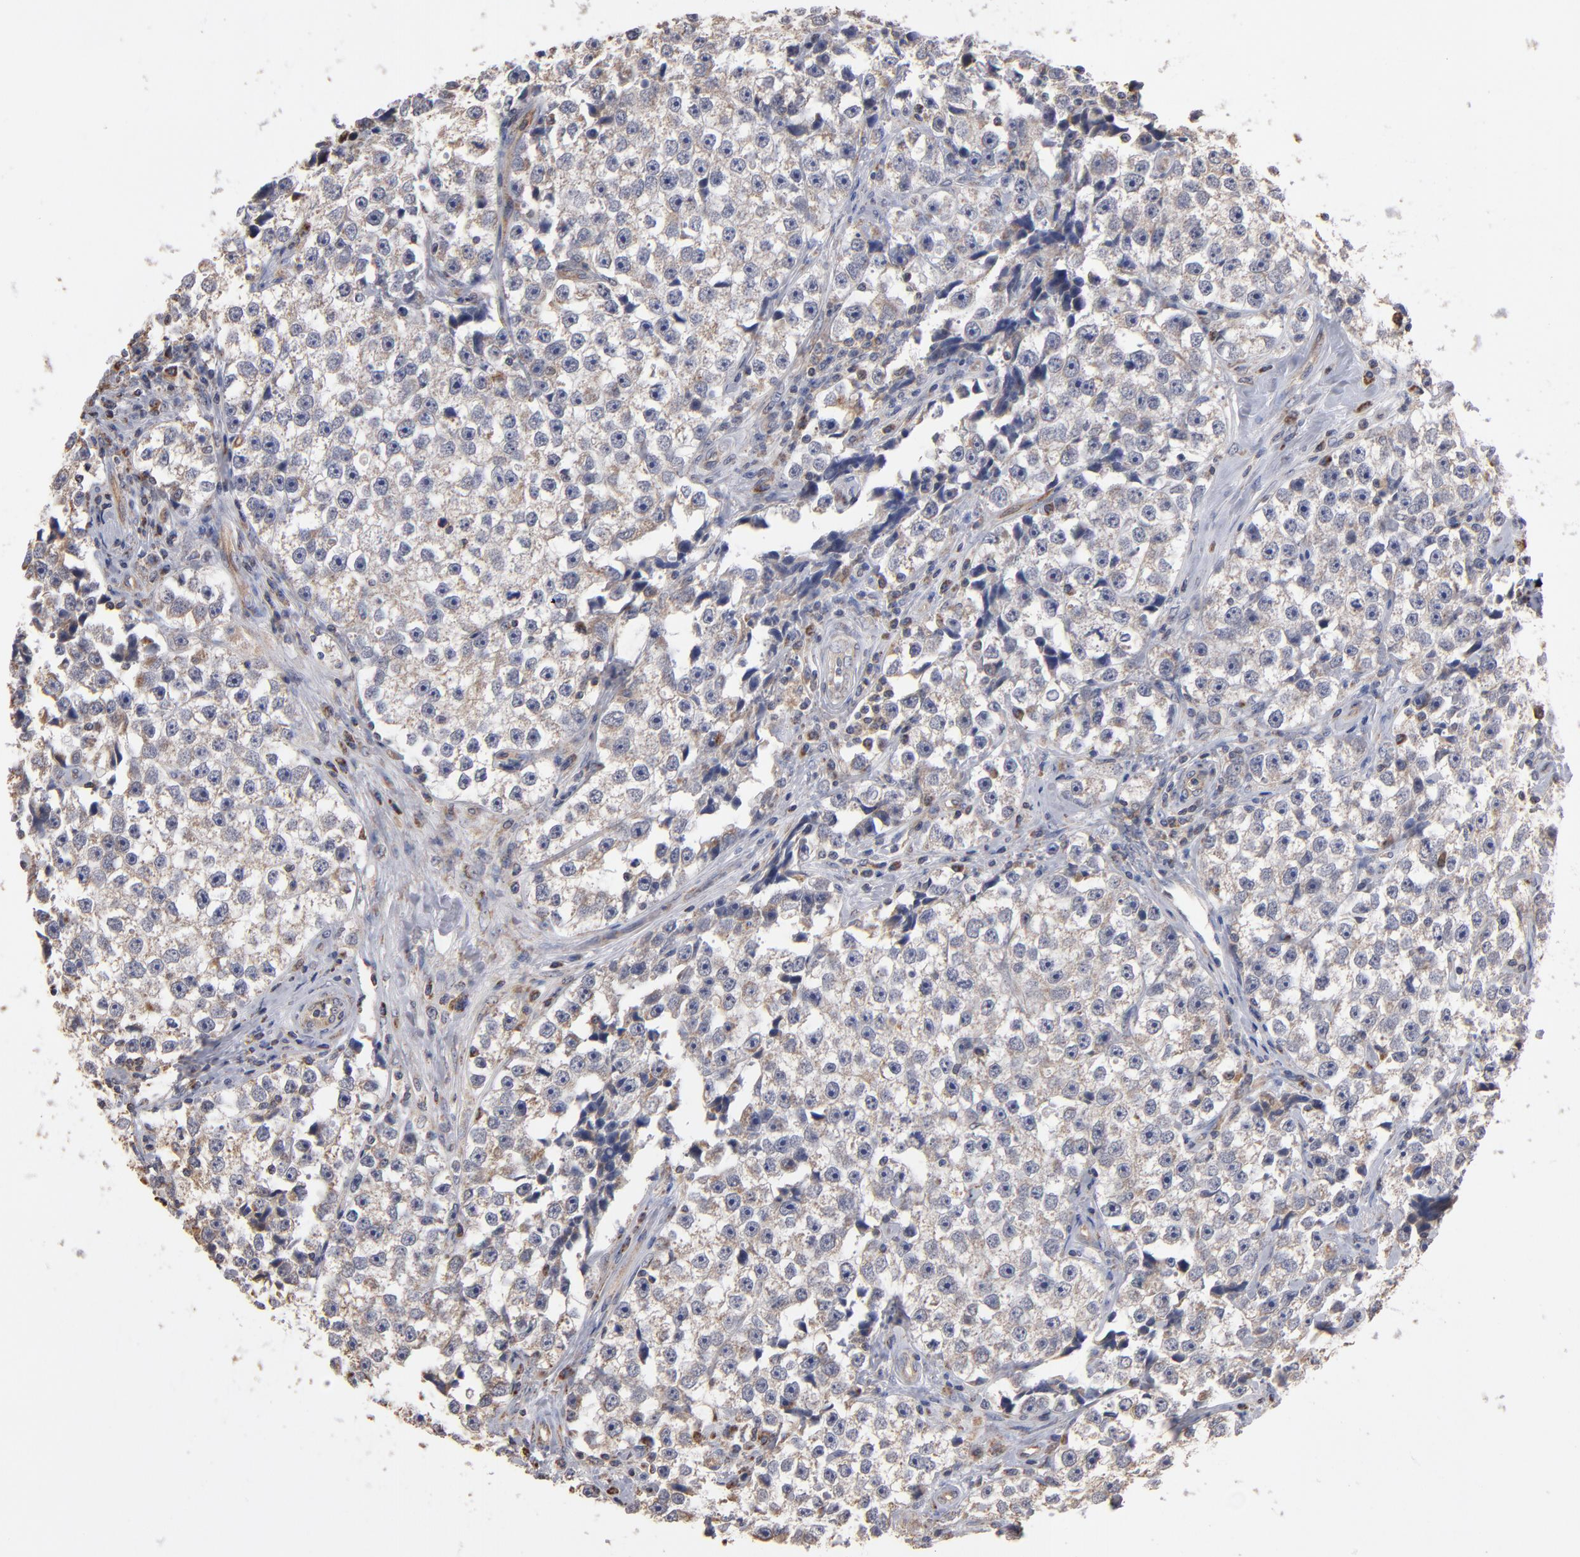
{"staining": {"intensity": "weak", "quantity": ">75%", "location": "cytoplasmic/membranous"}, "tissue": "testis cancer", "cell_type": "Tumor cells", "image_type": "cancer", "snomed": [{"axis": "morphology", "description": "Seminoma, NOS"}, {"axis": "topography", "description": "Testis"}], "caption": "An IHC micrograph of neoplastic tissue is shown. Protein staining in brown highlights weak cytoplasmic/membranous positivity in testis cancer within tumor cells.", "gene": "MIPOL1", "patient": {"sex": "male", "age": 32}}